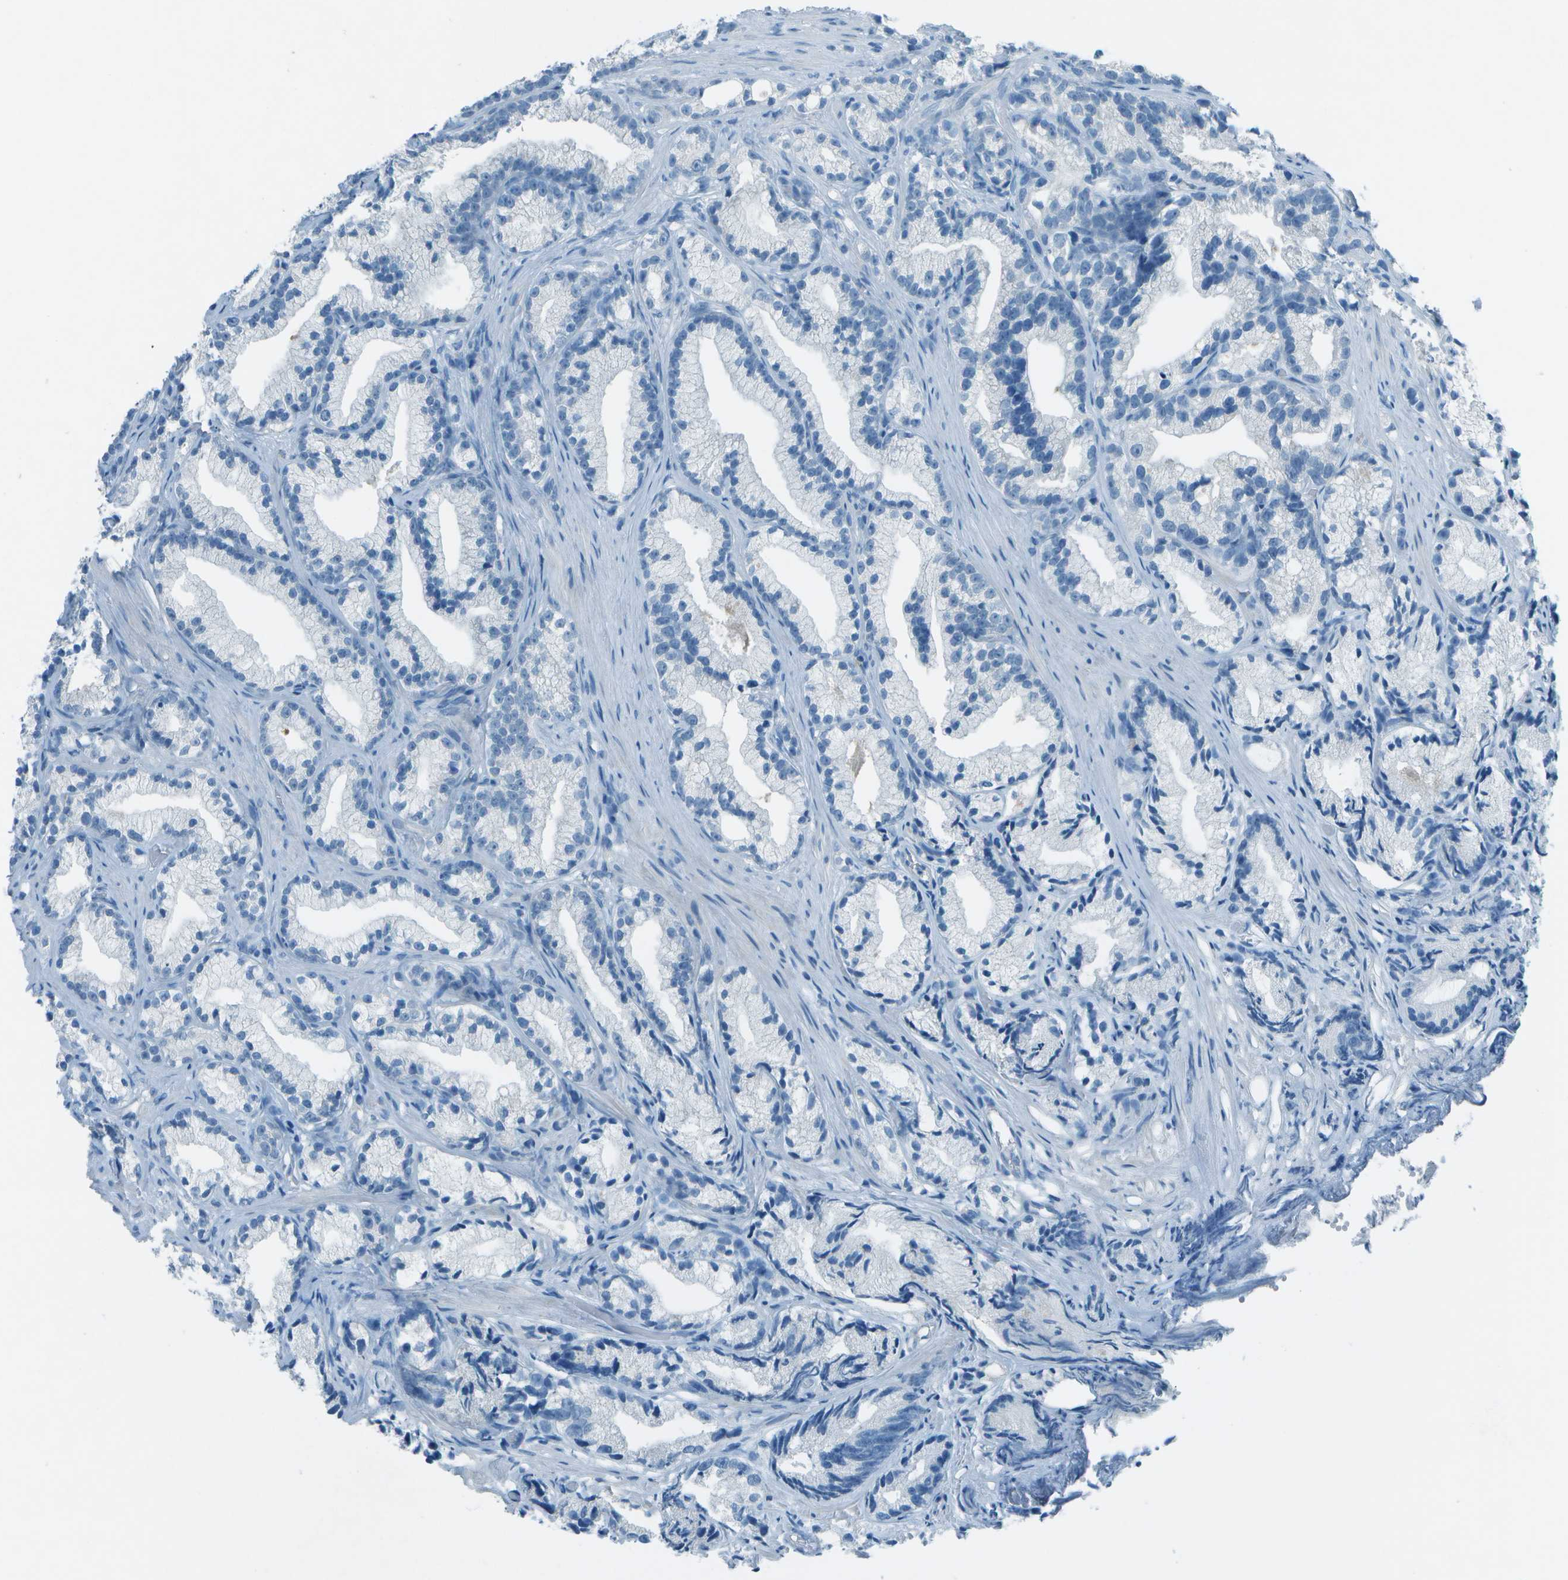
{"staining": {"intensity": "negative", "quantity": "none", "location": "none"}, "tissue": "prostate cancer", "cell_type": "Tumor cells", "image_type": "cancer", "snomed": [{"axis": "morphology", "description": "Adenocarcinoma, Low grade"}, {"axis": "topography", "description": "Prostate"}], "caption": "Immunohistochemistry histopathology image of human low-grade adenocarcinoma (prostate) stained for a protein (brown), which reveals no staining in tumor cells.", "gene": "FGF1", "patient": {"sex": "male", "age": 89}}